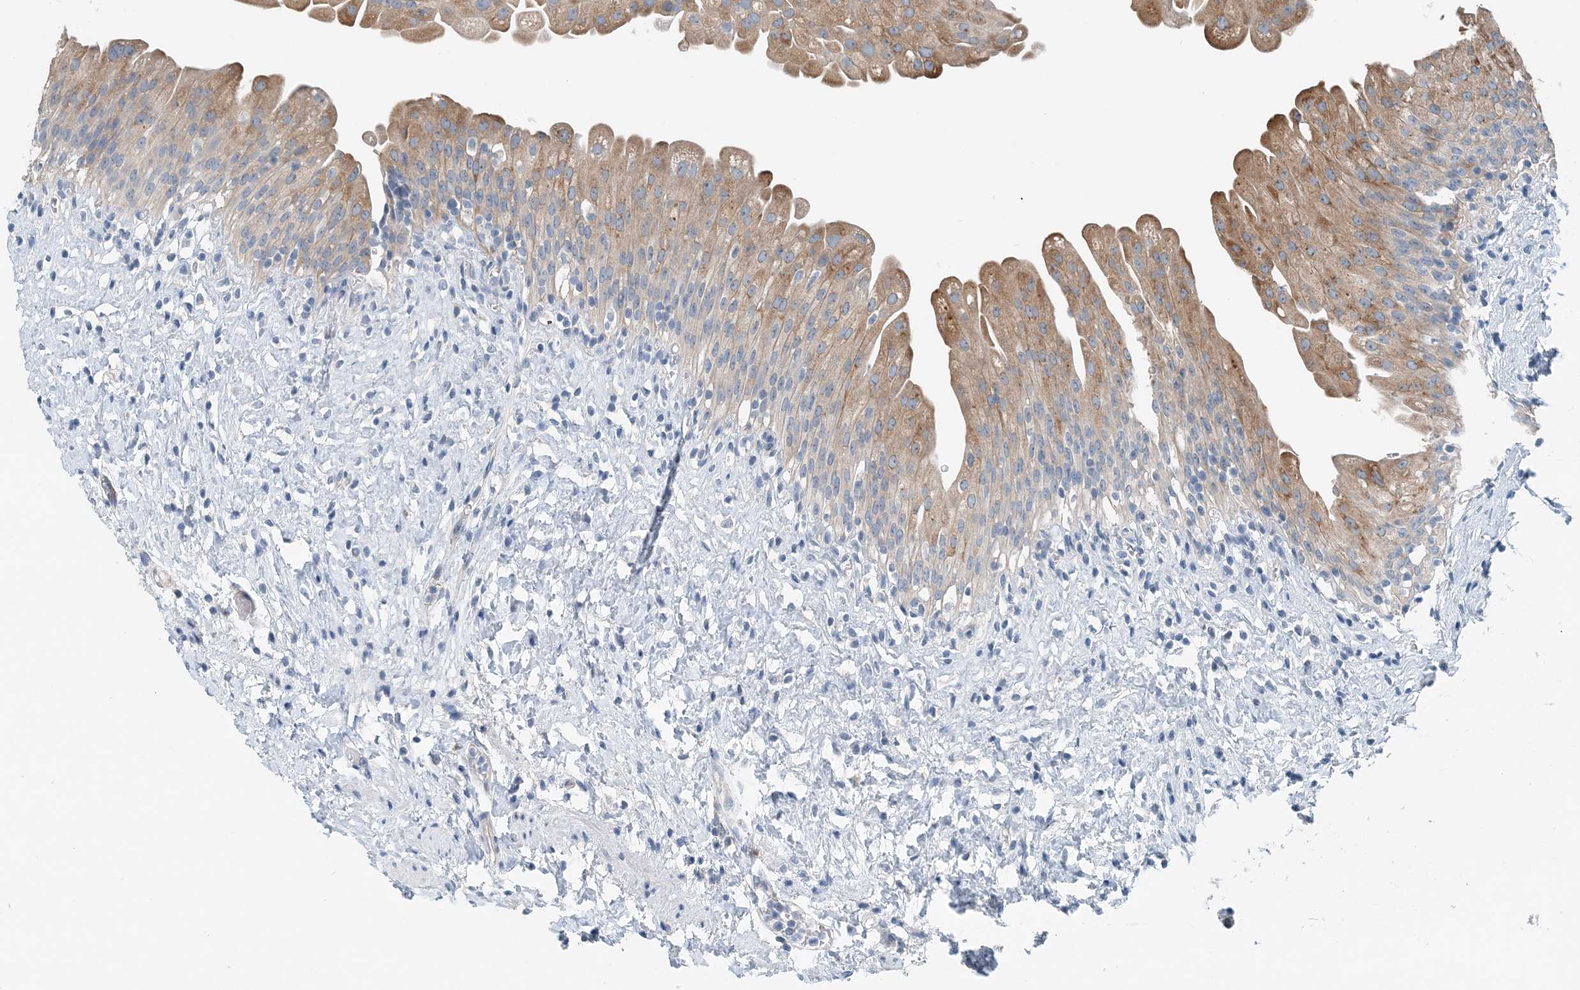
{"staining": {"intensity": "moderate", "quantity": "25%-75%", "location": "cytoplasmic/membranous"}, "tissue": "urinary bladder", "cell_type": "Urothelial cells", "image_type": "normal", "snomed": [{"axis": "morphology", "description": "Normal tissue, NOS"}, {"axis": "topography", "description": "Urinary bladder"}], "caption": "This is an image of immunohistochemistry staining of unremarkable urinary bladder, which shows moderate staining in the cytoplasmic/membranous of urothelial cells.", "gene": "EEF1A2", "patient": {"sex": "female", "age": 27}}